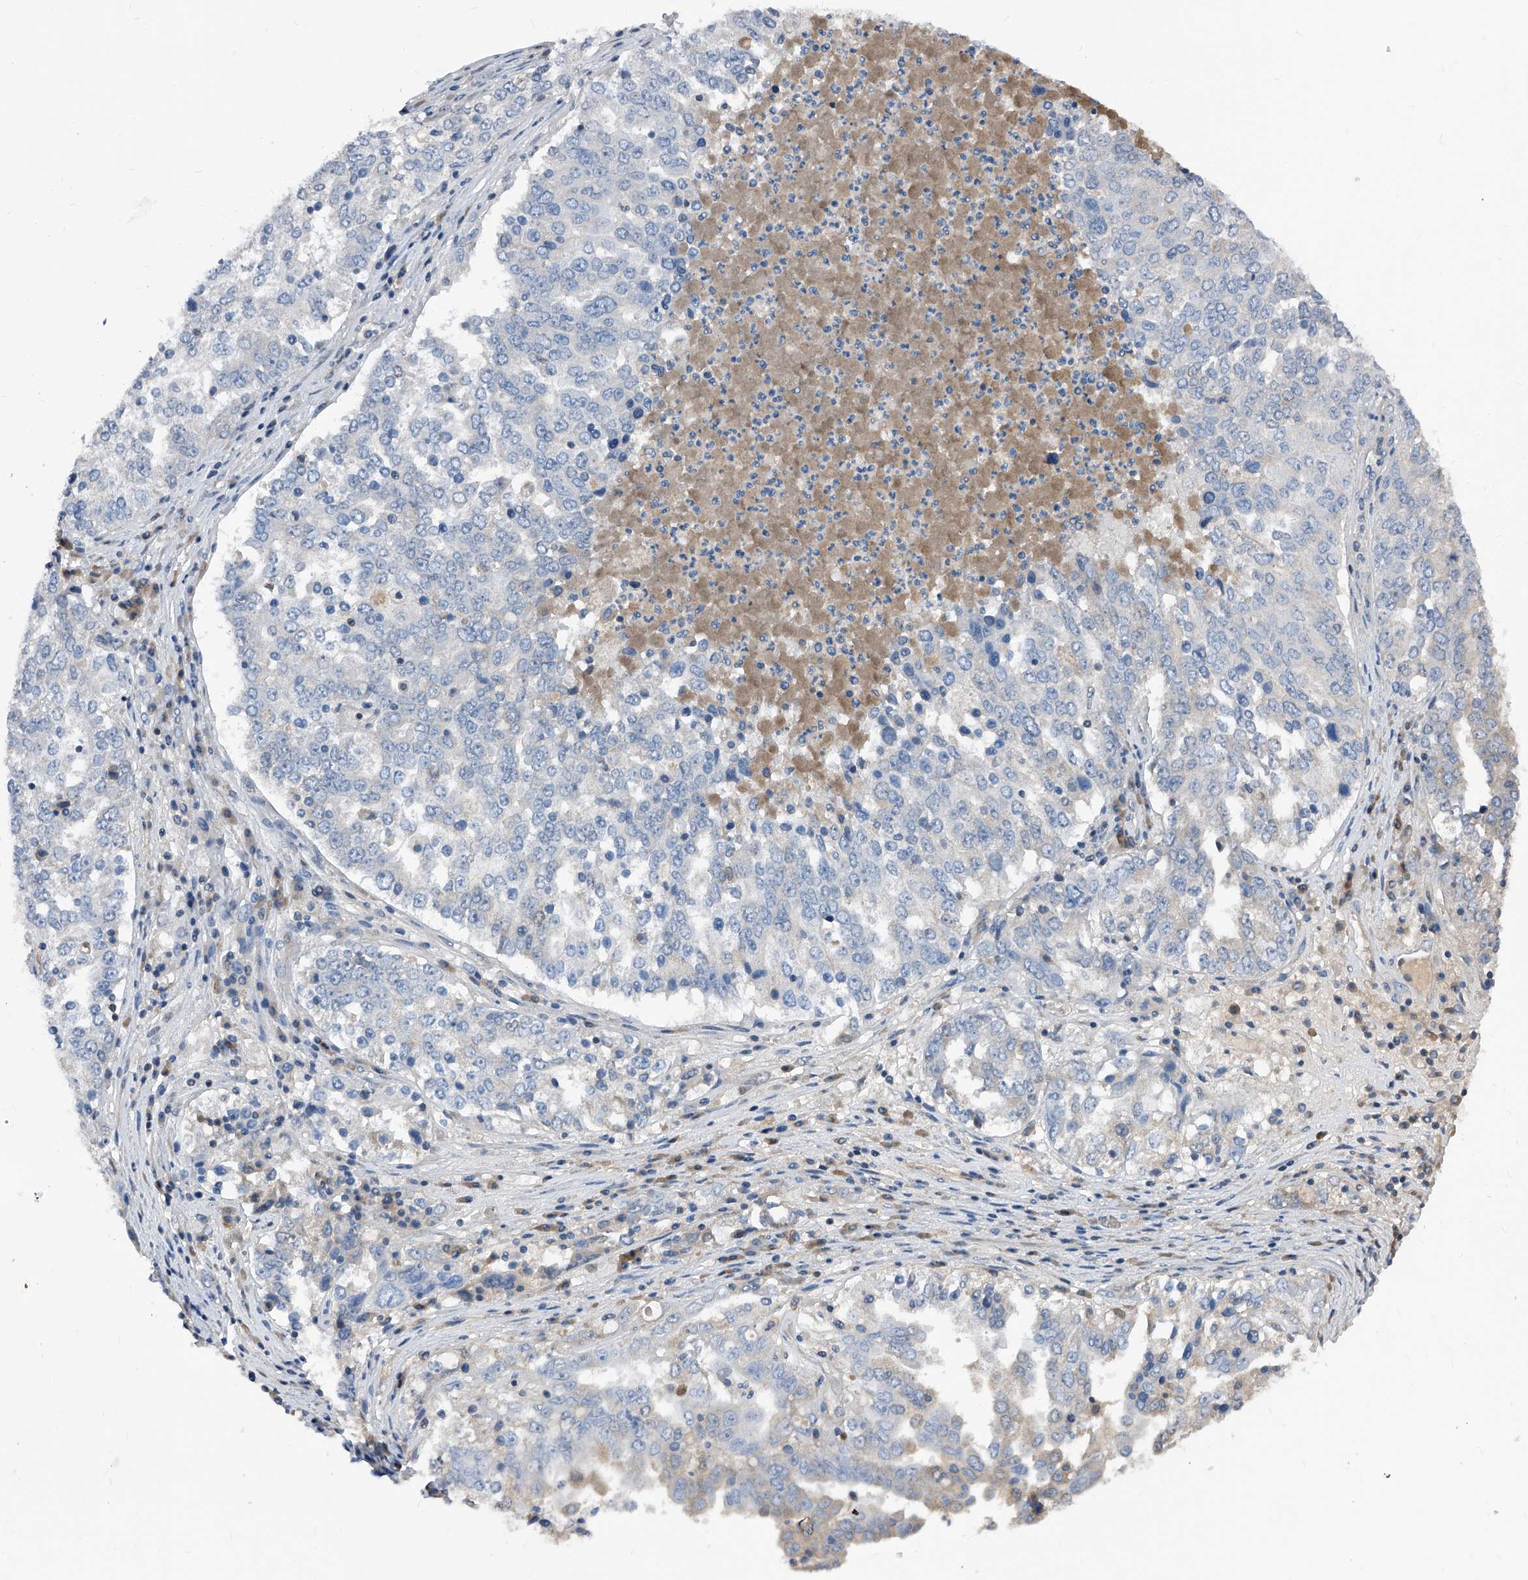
{"staining": {"intensity": "negative", "quantity": "none", "location": "none"}, "tissue": "ovarian cancer", "cell_type": "Tumor cells", "image_type": "cancer", "snomed": [{"axis": "morphology", "description": "Carcinoma, endometroid"}, {"axis": "topography", "description": "Ovary"}], "caption": "This micrograph is of ovarian cancer (endometroid carcinoma) stained with immunohistochemistry to label a protein in brown with the nuclei are counter-stained blue. There is no positivity in tumor cells.", "gene": "MAP2K6", "patient": {"sex": "female", "age": 62}}